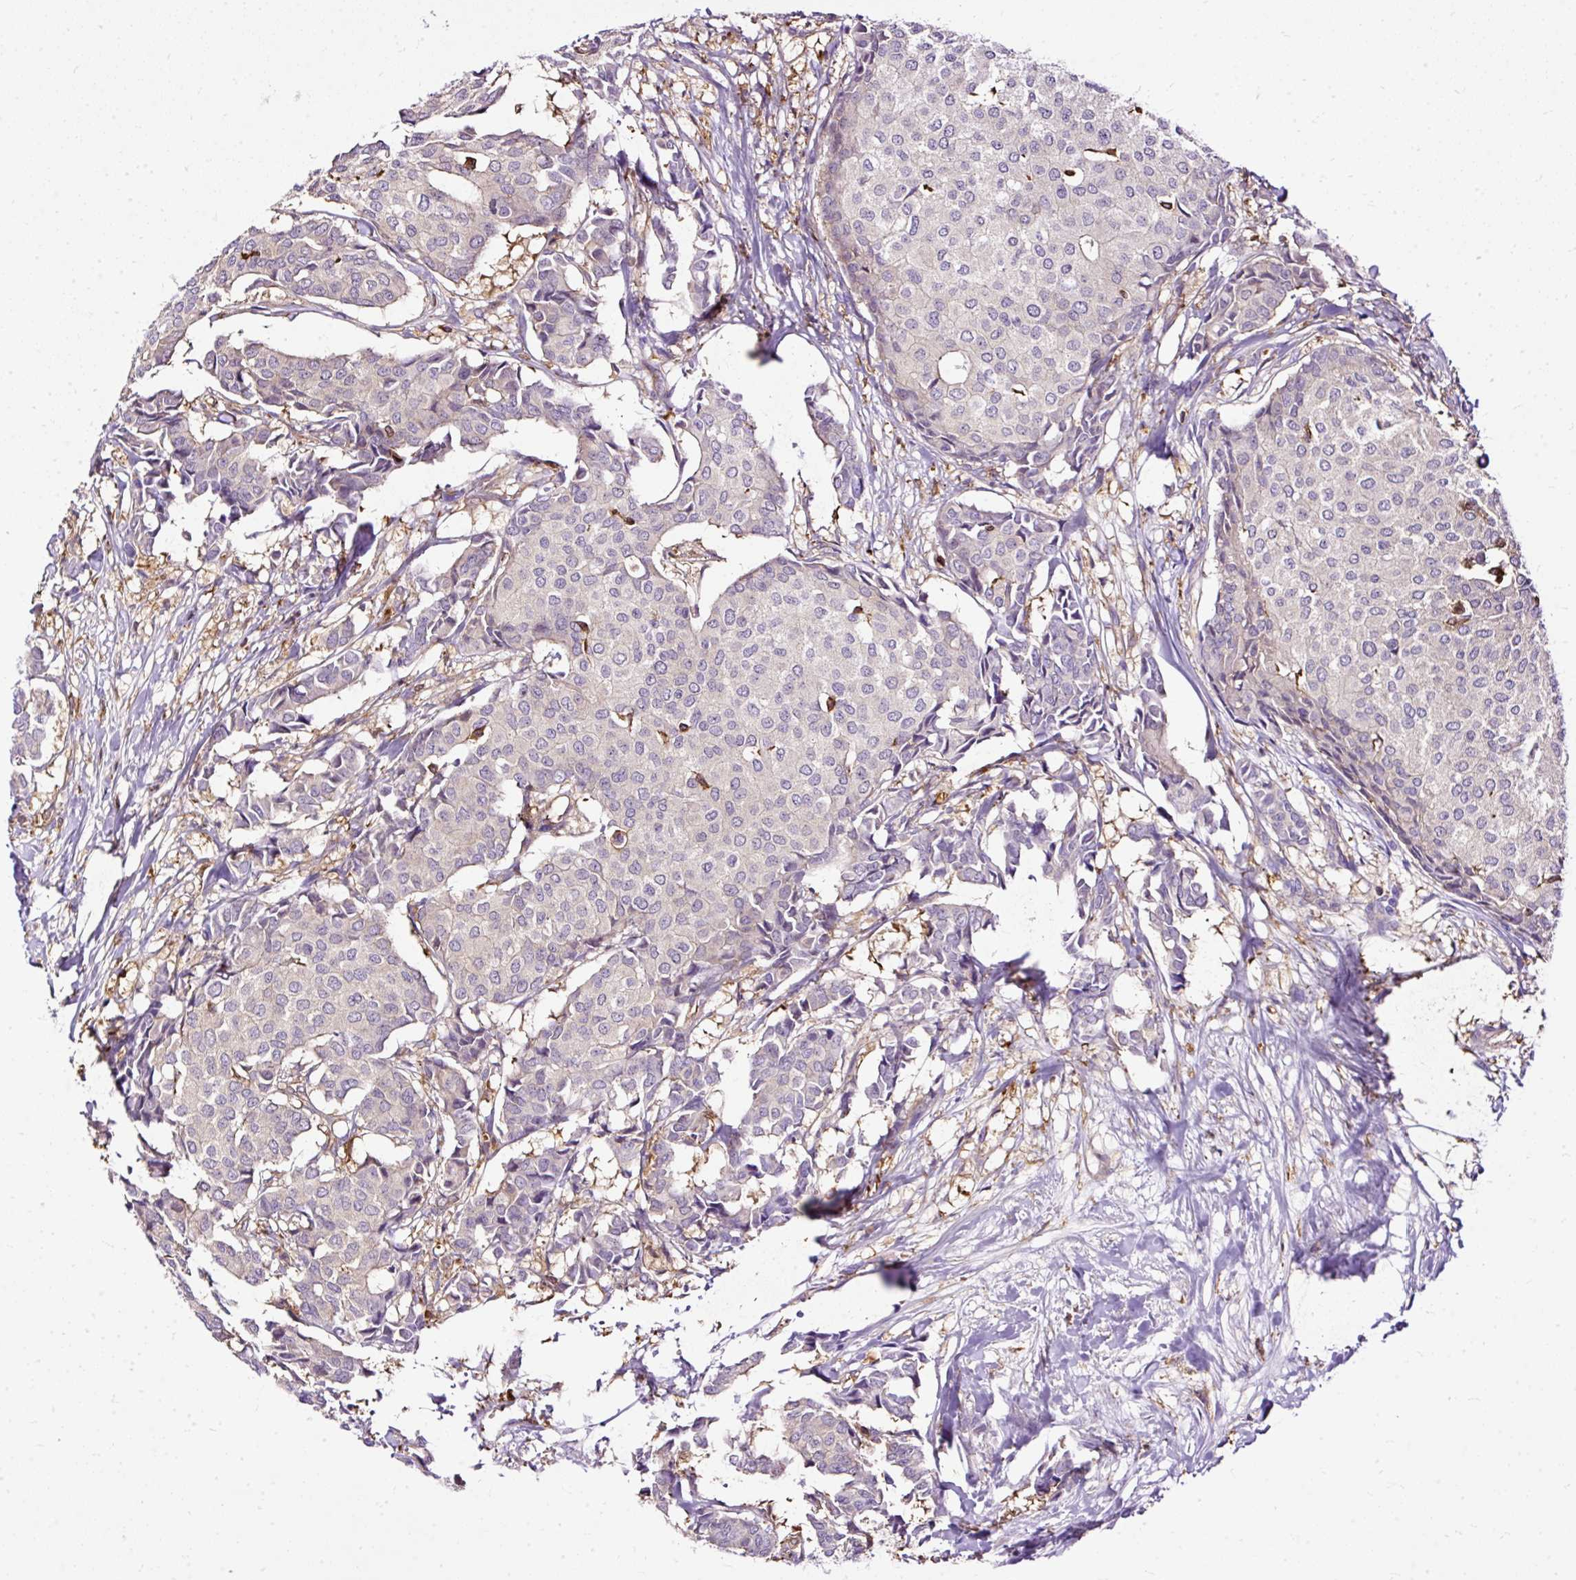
{"staining": {"intensity": "negative", "quantity": "none", "location": "none"}, "tissue": "breast cancer", "cell_type": "Tumor cells", "image_type": "cancer", "snomed": [{"axis": "morphology", "description": "Duct carcinoma"}, {"axis": "topography", "description": "Breast"}], "caption": "This is an IHC micrograph of human breast infiltrating ductal carcinoma. There is no expression in tumor cells.", "gene": "TWF2", "patient": {"sex": "female", "age": 75}}